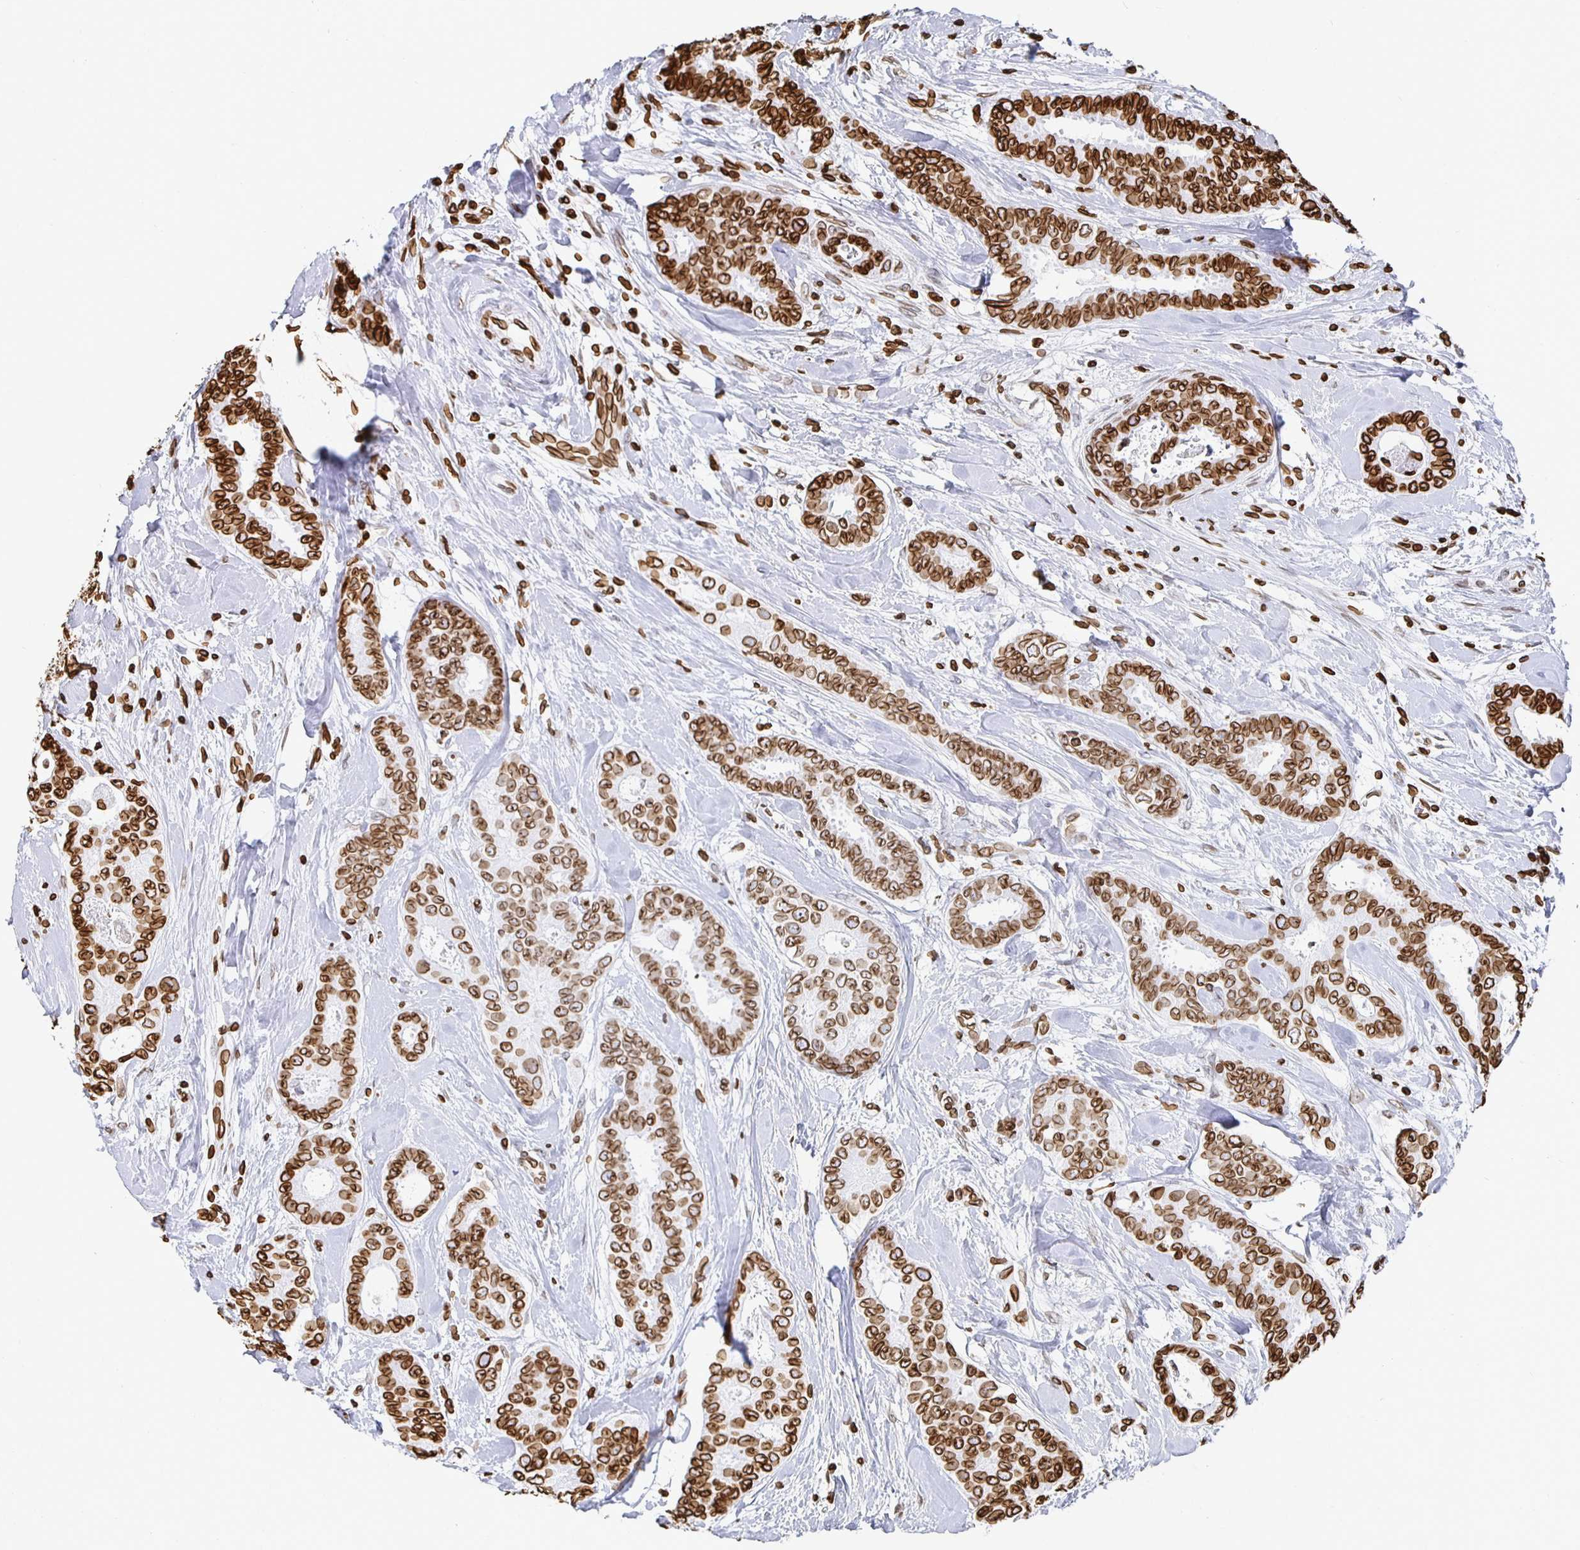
{"staining": {"intensity": "strong", "quantity": ">75%", "location": "cytoplasmic/membranous,nuclear"}, "tissue": "breast cancer", "cell_type": "Tumor cells", "image_type": "cancer", "snomed": [{"axis": "morphology", "description": "Duct carcinoma"}, {"axis": "topography", "description": "Breast"}], "caption": "The histopathology image displays staining of breast cancer, revealing strong cytoplasmic/membranous and nuclear protein expression (brown color) within tumor cells. The staining is performed using DAB brown chromogen to label protein expression. The nuclei are counter-stained blue using hematoxylin.", "gene": "LMNB1", "patient": {"sex": "female", "age": 45}}